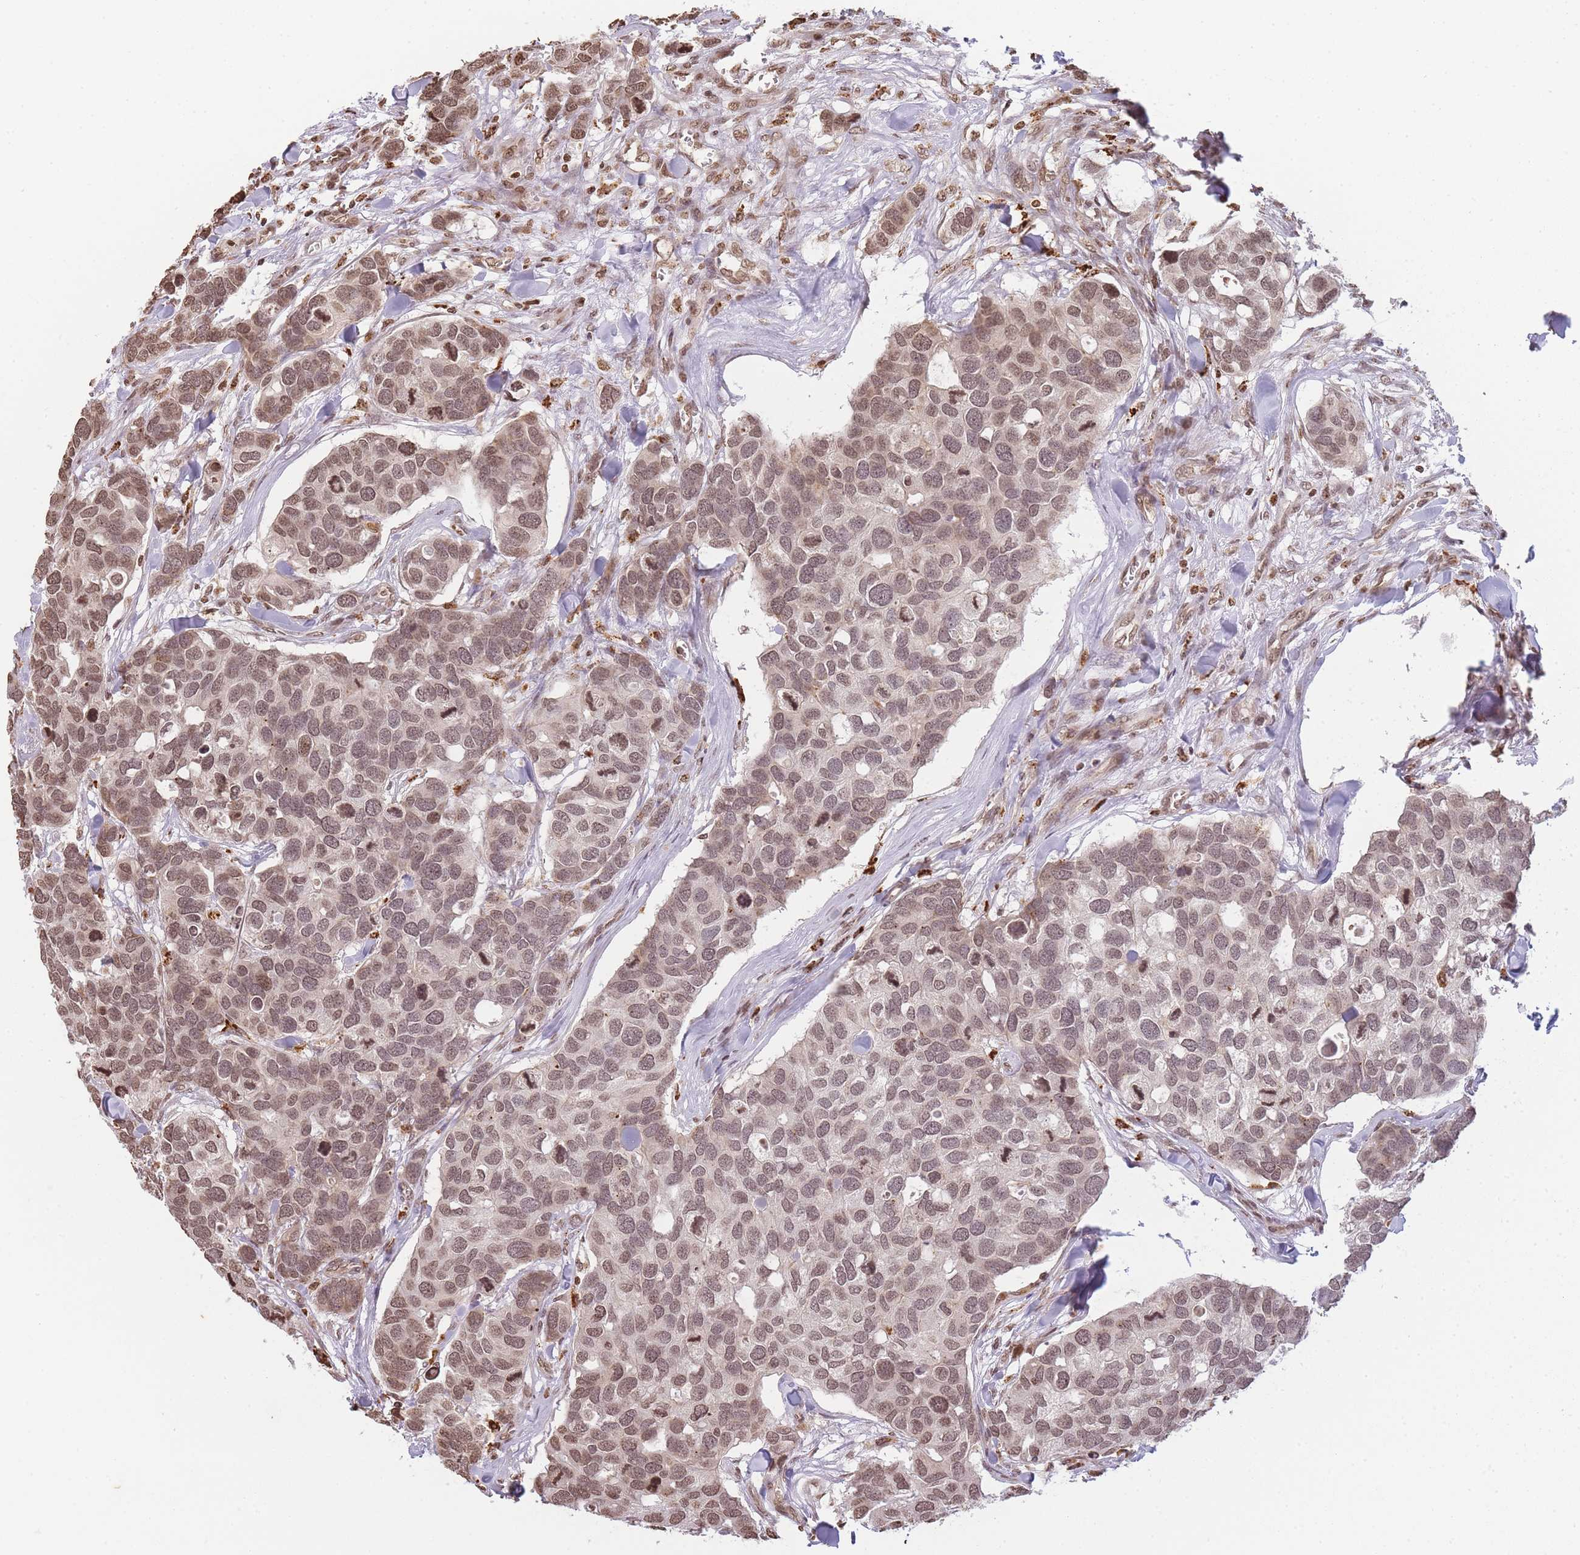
{"staining": {"intensity": "moderate", "quantity": ">75%", "location": "nuclear"}, "tissue": "breast cancer", "cell_type": "Tumor cells", "image_type": "cancer", "snomed": [{"axis": "morphology", "description": "Duct carcinoma"}, {"axis": "topography", "description": "Breast"}], "caption": "Tumor cells reveal medium levels of moderate nuclear staining in approximately >75% of cells in breast intraductal carcinoma.", "gene": "WWTR1", "patient": {"sex": "female", "age": 83}}